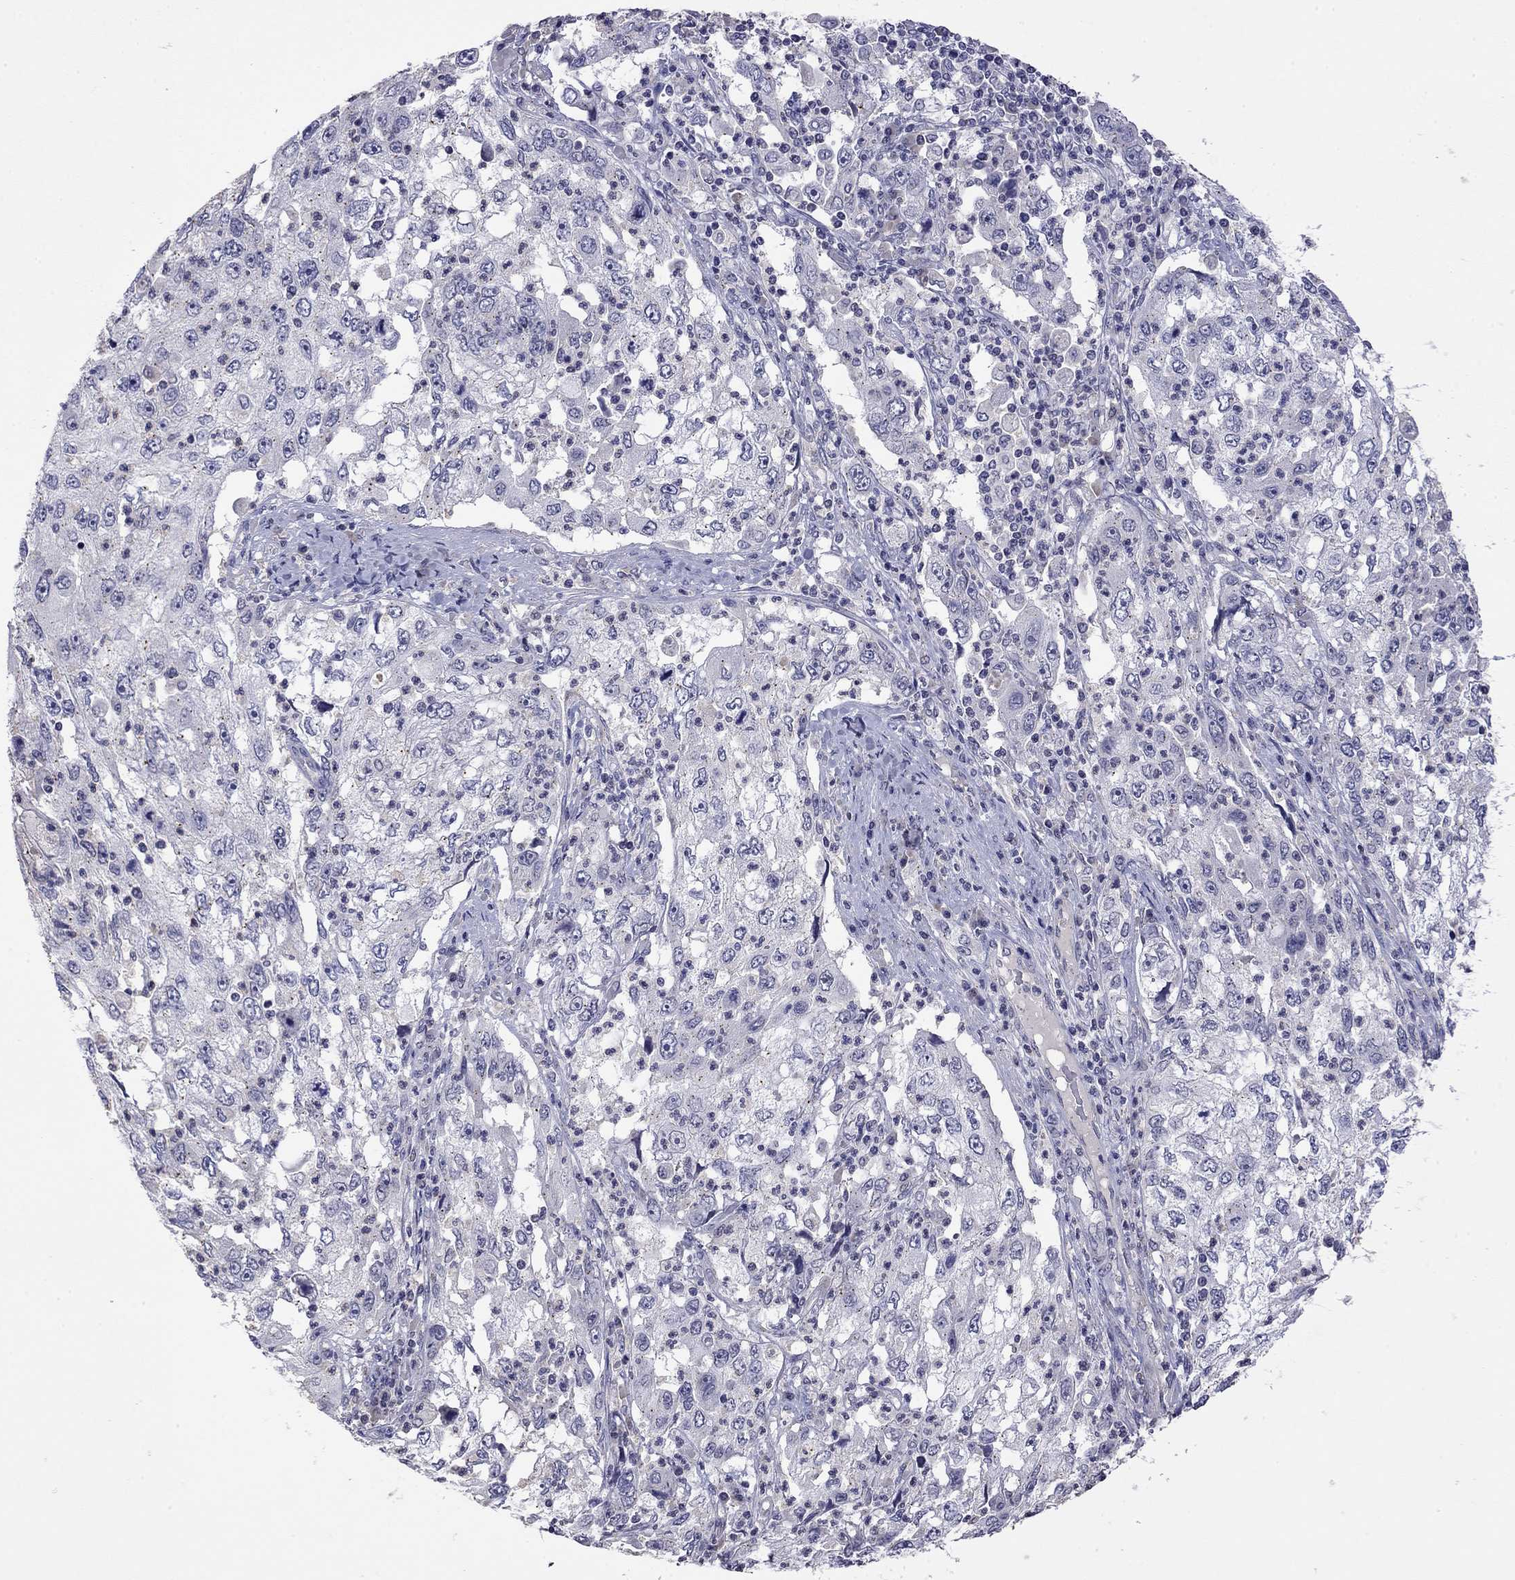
{"staining": {"intensity": "negative", "quantity": "none", "location": "none"}, "tissue": "cervical cancer", "cell_type": "Tumor cells", "image_type": "cancer", "snomed": [{"axis": "morphology", "description": "Squamous cell carcinoma, NOS"}, {"axis": "topography", "description": "Cervix"}], "caption": "Immunohistochemistry photomicrograph of neoplastic tissue: cervical cancer stained with DAB (3,3'-diaminobenzidine) exhibits no significant protein positivity in tumor cells.", "gene": "WNK3", "patient": {"sex": "female", "age": 36}}